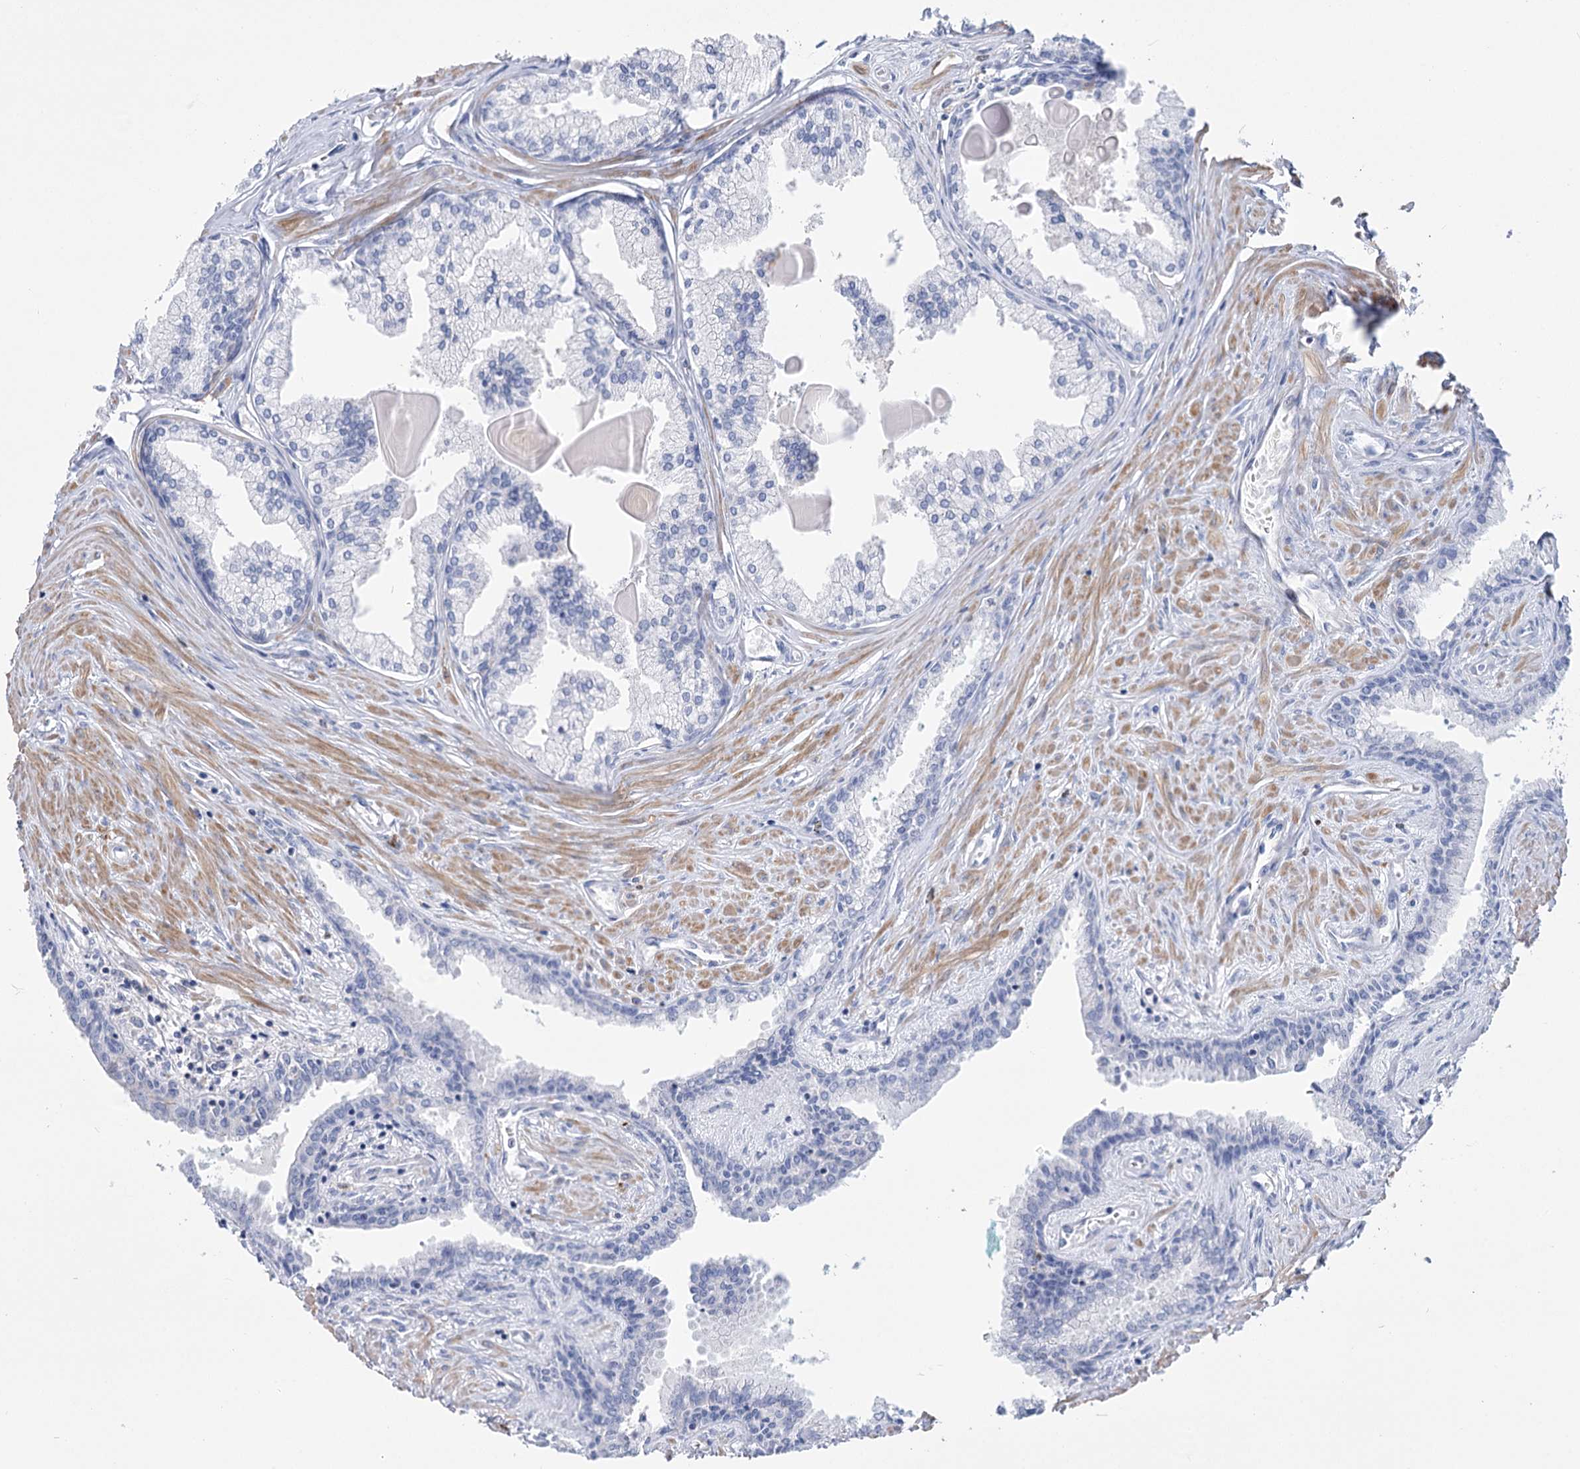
{"staining": {"intensity": "negative", "quantity": "none", "location": "none"}, "tissue": "prostate cancer", "cell_type": "Tumor cells", "image_type": "cancer", "snomed": [{"axis": "morphology", "description": "Adenocarcinoma, High grade"}, {"axis": "topography", "description": "Prostate"}], "caption": "High power microscopy image of an IHC photomicrograph of adenocarcinoma (high-grade) (prostate), revealing no significant expression in tumor cells.", "gene": "PCDHA1", "patient": {"sex": "male", "age": 68}}